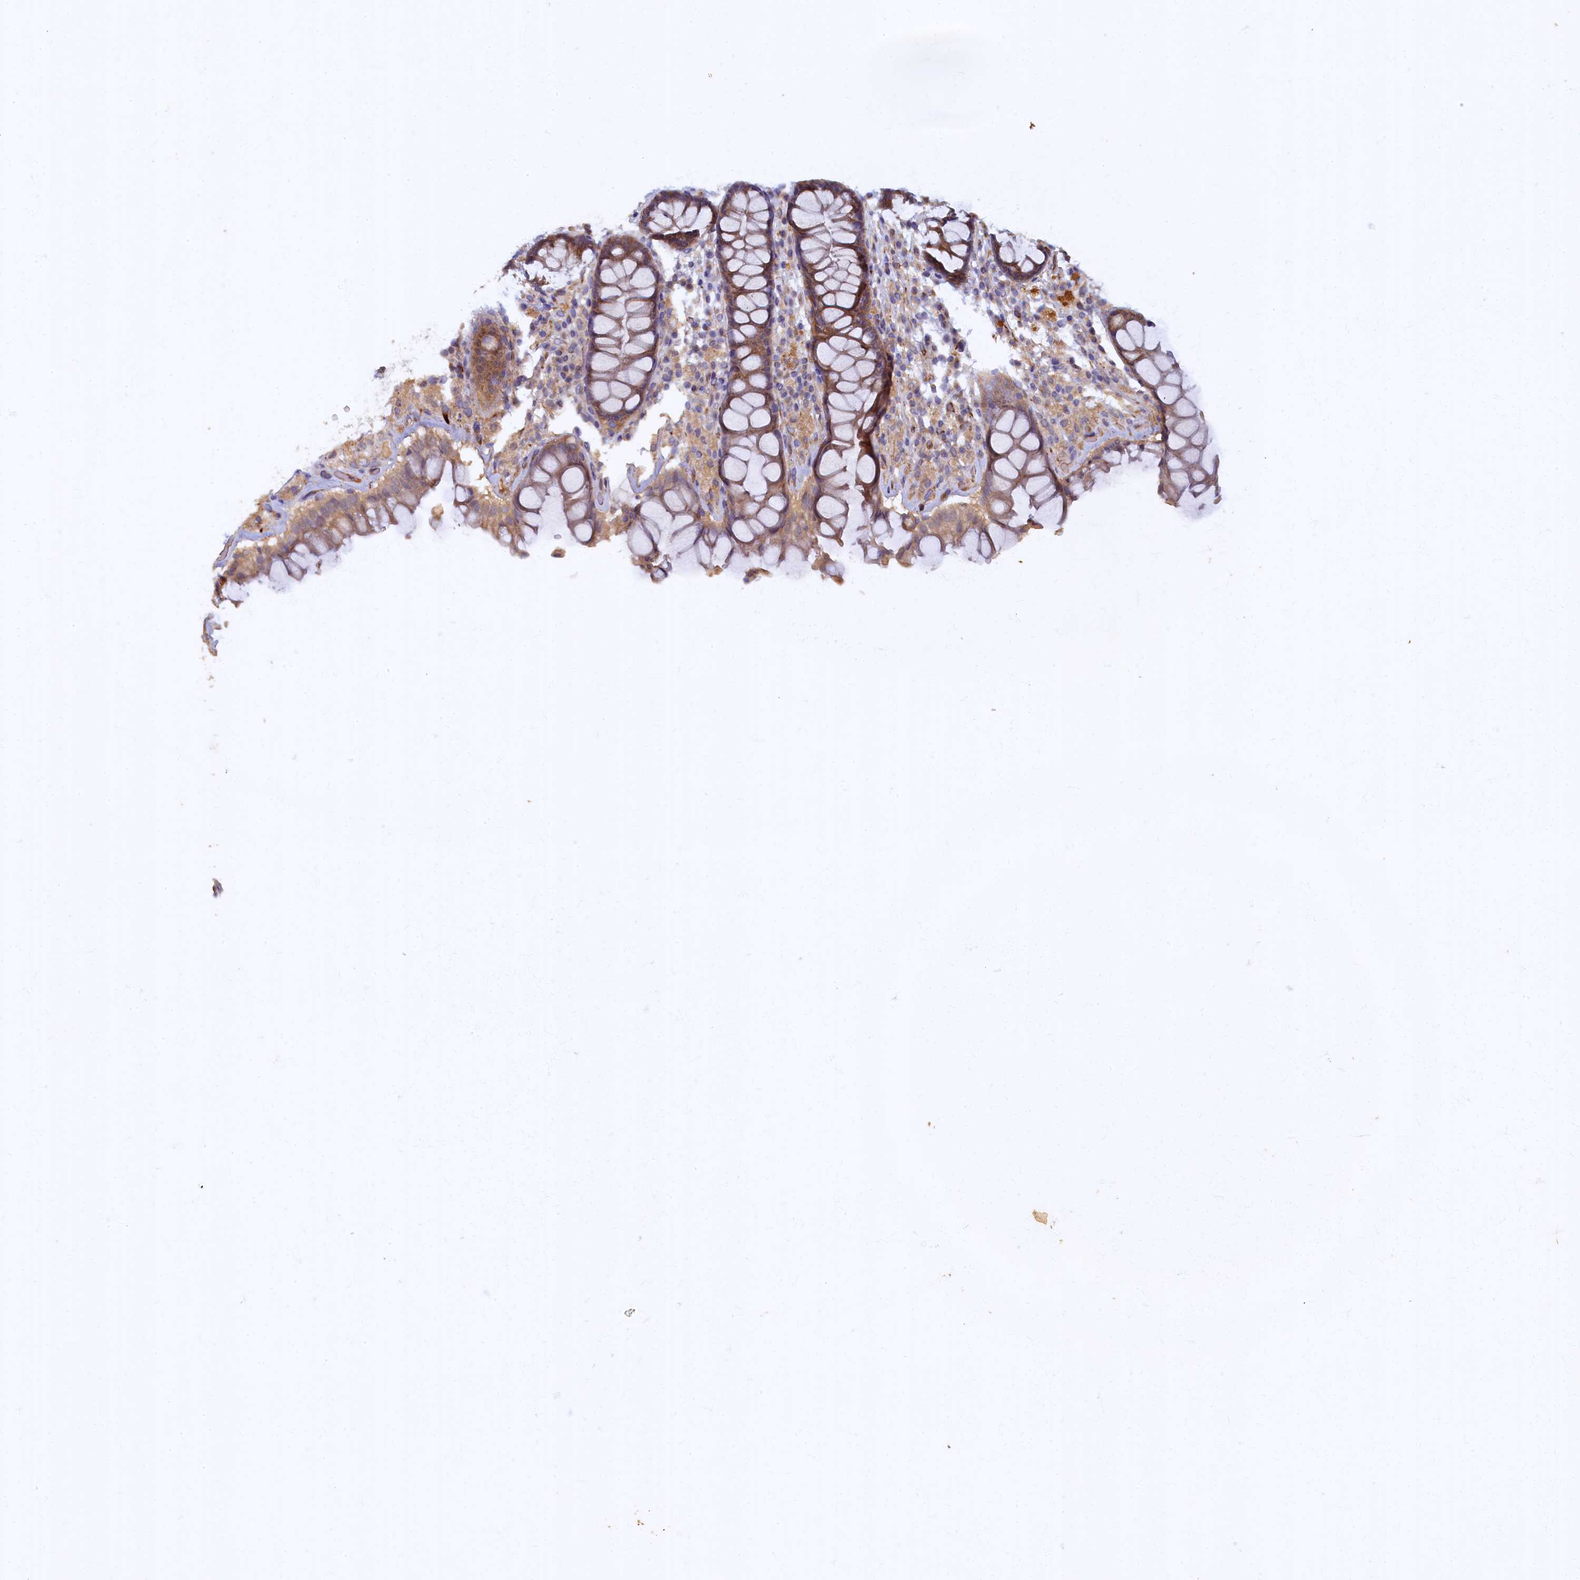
{"staining": {"intensity": "moderate", "quantity": ">75%", "location": "cytoplasmic/membranous"}, "tissue": "rectum", "cell_type": "Glandular cells", "image_type": "normal", "snomed": [{"axis": "morphology", "description": "Normal tissue, NOS"}, {"axis": "topography", "description": "Rectum"}], "caption": "A brown stain shows moderate cytoplasmic/membranous staining of a protein in glandular cells of normal rectum.", "gene": "ARL11", "patient": {"sex": "male", "age": 64}}